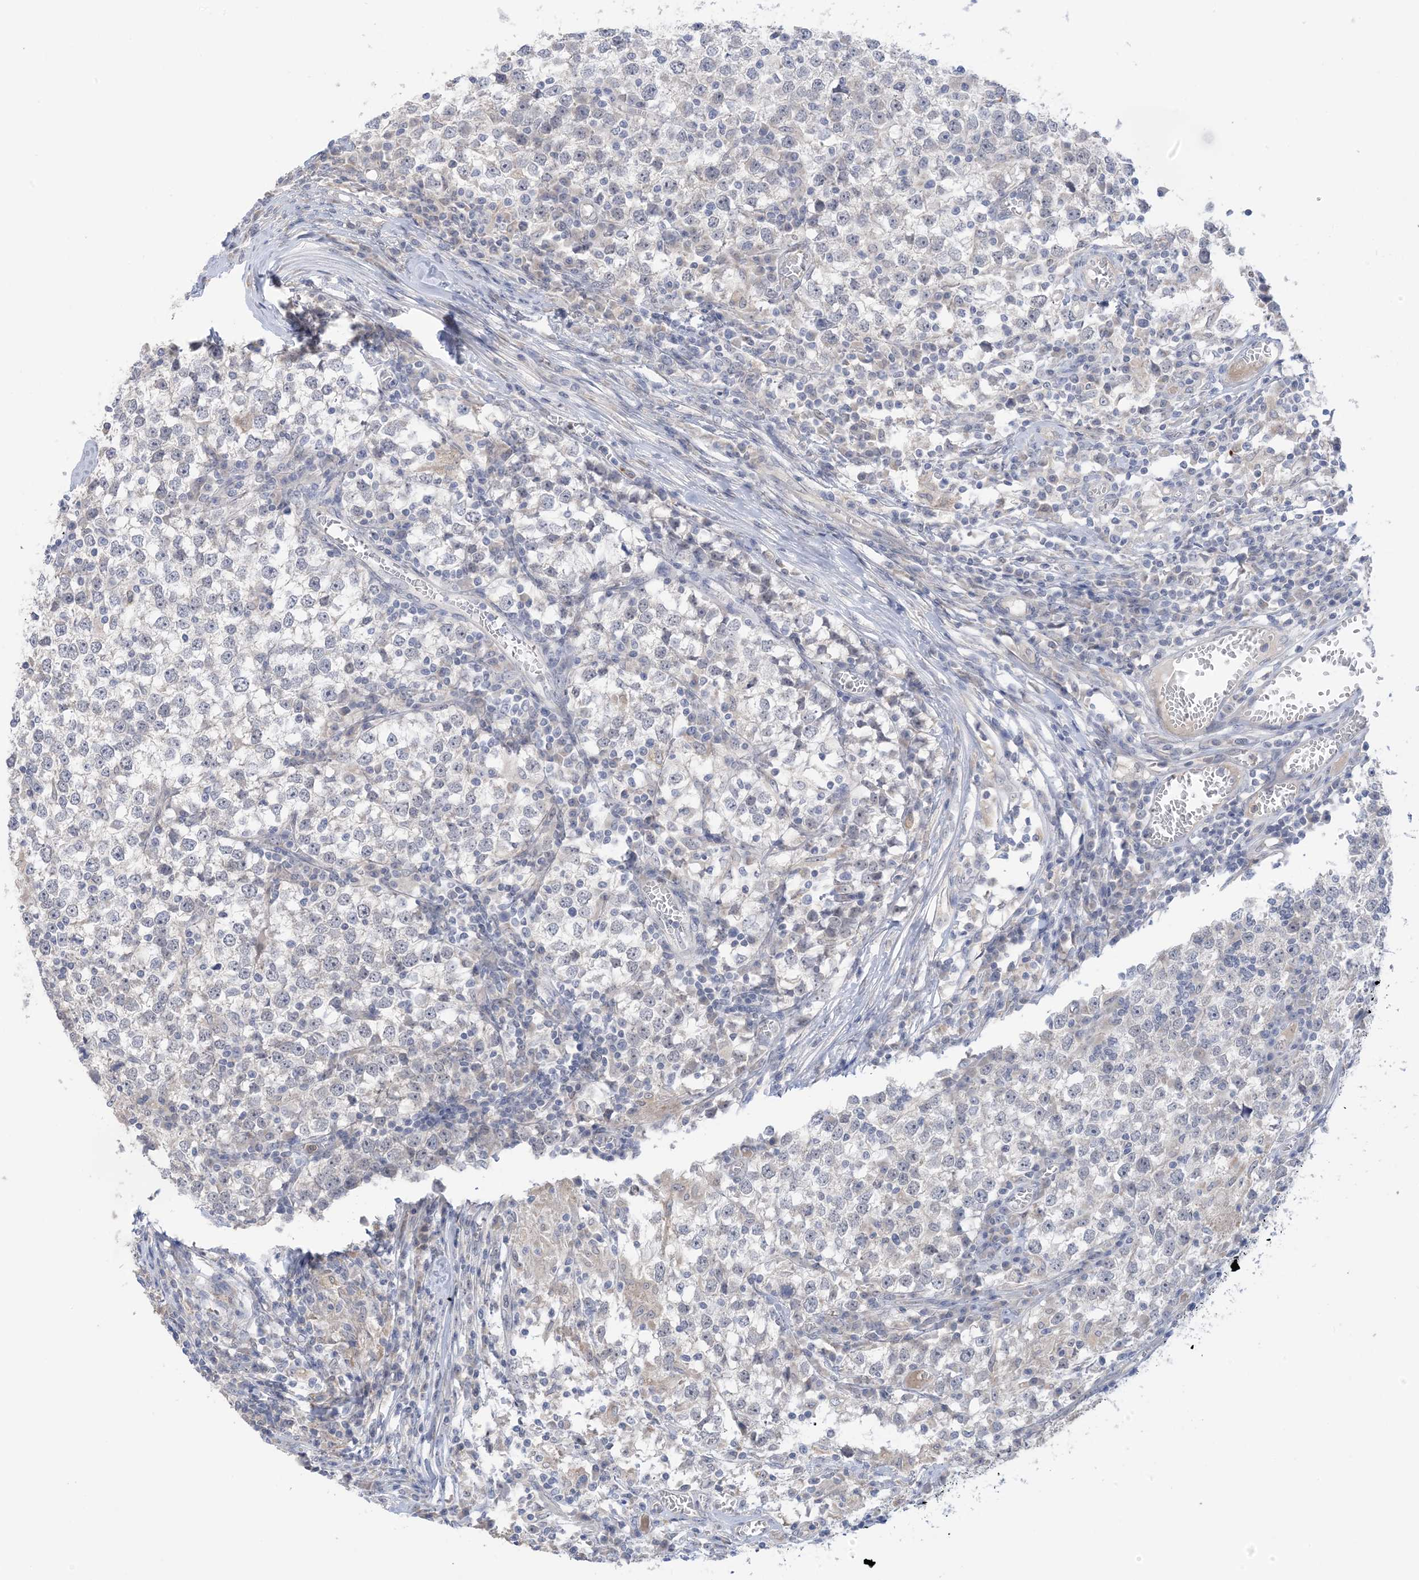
{"staining": {"intensity": "negative", "quantity": "none", "location": "none"}, "tissue": "testis cancer", "cell_type": "Tumor cells", "image_type": "cancer", "snomed": [{"axis": "morphology", "description": "Seminoma, NOS"}, {"axis": "topography", "description": "Testis"}], "caption": "IHC photomicrograph of human seminoma (testis) stained for a protein (brown), which shows no expression in tumor cells. (DAB immunohistochemistry, high magnification).", "gene": "TTYH1", "patient": {"sex": "male", "age": 65}}